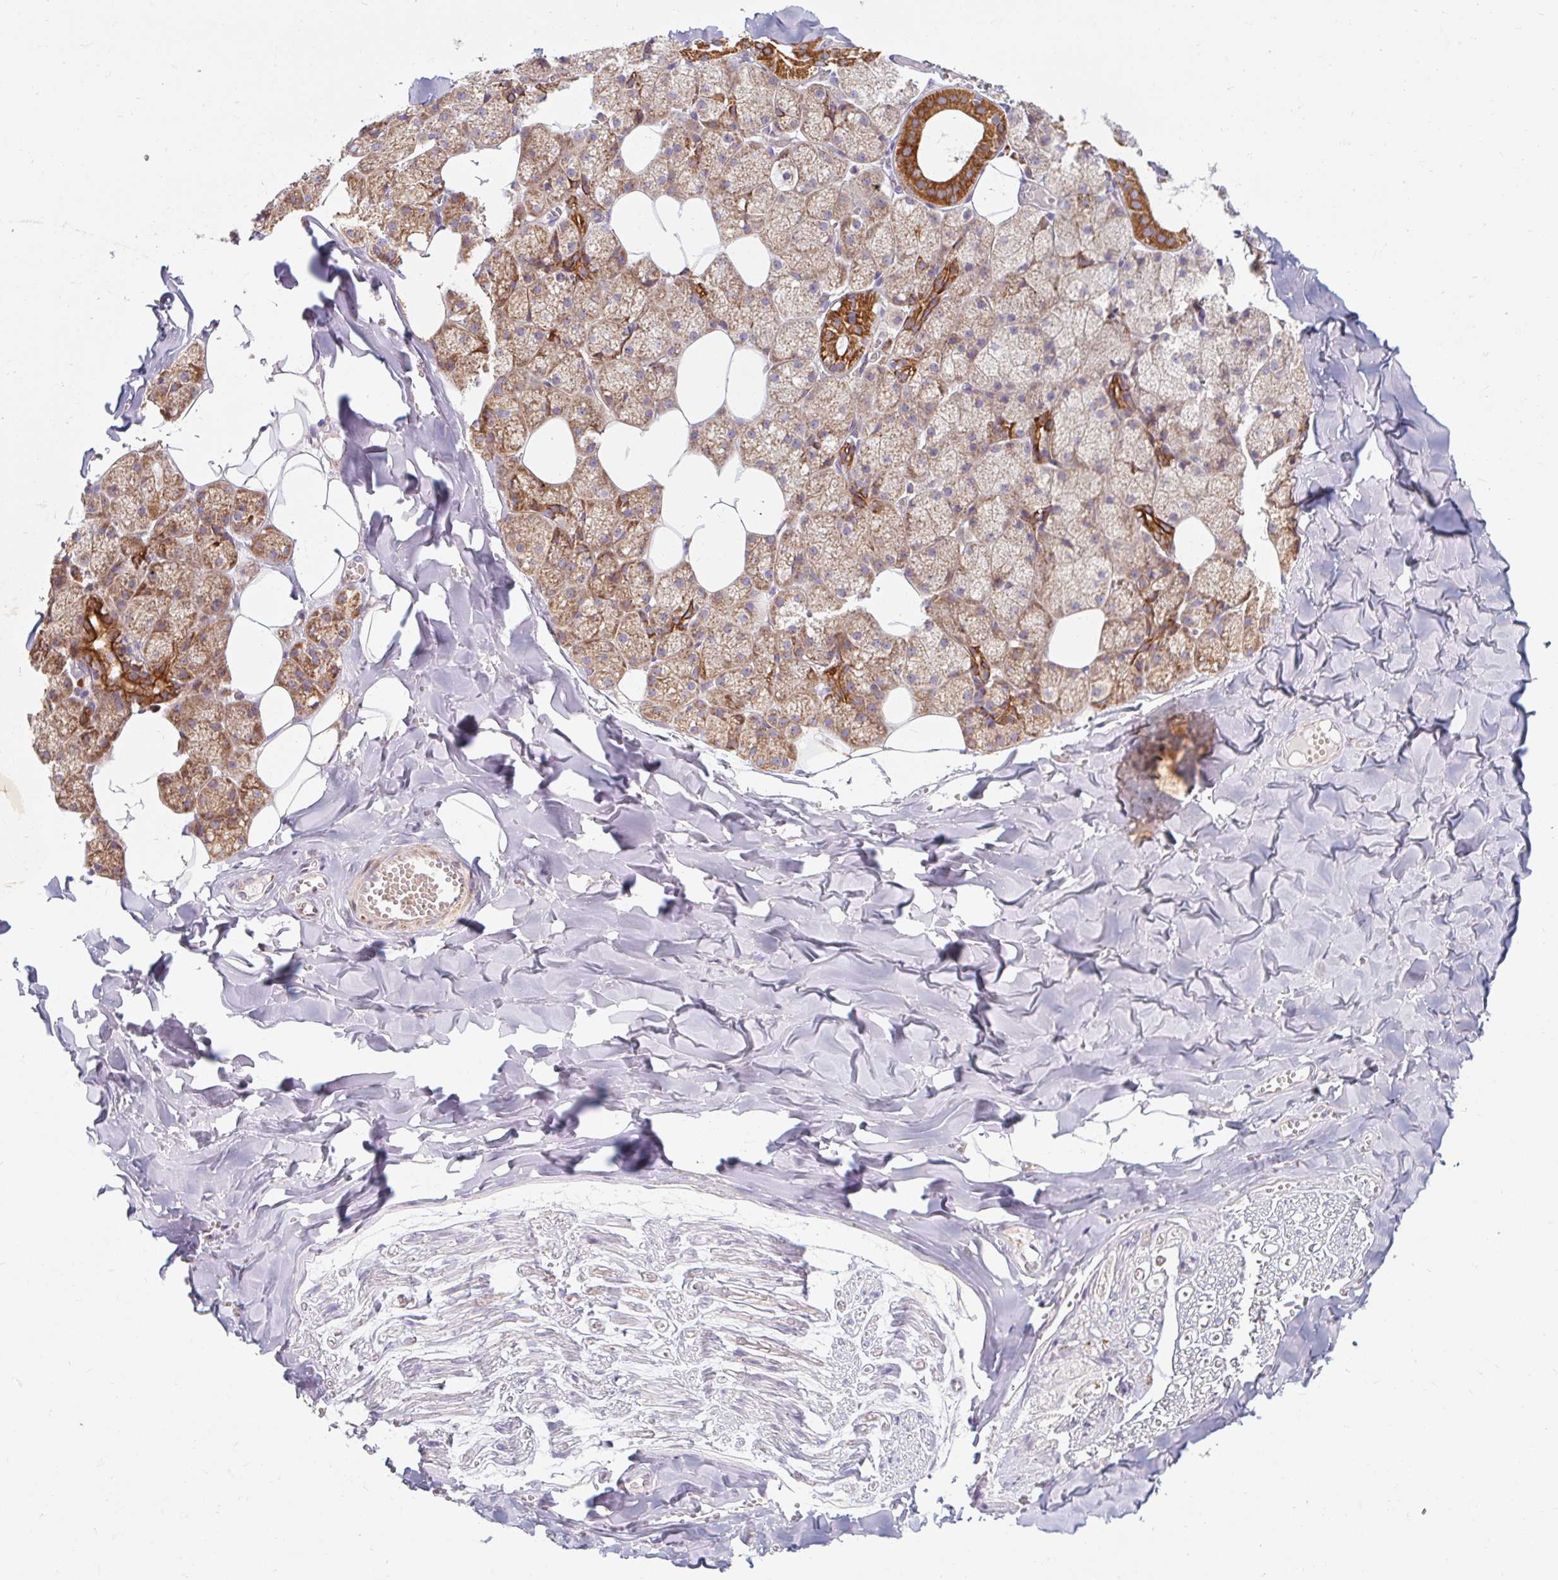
{"staining": {"intensity": "strong", "quantity": ">75%", "location": "cytoplasmic/membranous"}, "tissue": "salivary gland", "cell_type": "Glandular cells", "image_type": "normal", "snomed": [{"axis": "morphology", "description": "Normal tissue, NOS"}, {"axis": "topography", "description": "Salivary gland"}, {"axis": "topography", "description": "Peripheral nerve tissue"}], "caption": "The histopathology image demonstrates staining of benign salivary gland, revealing strong cytoplasmic/membranous protein expression (brown color) within glandular cells. (IHC, brightfield microscopy, high magnification).", "gene": "SKP2", "patient": {"sex": "male", "age": 38}}